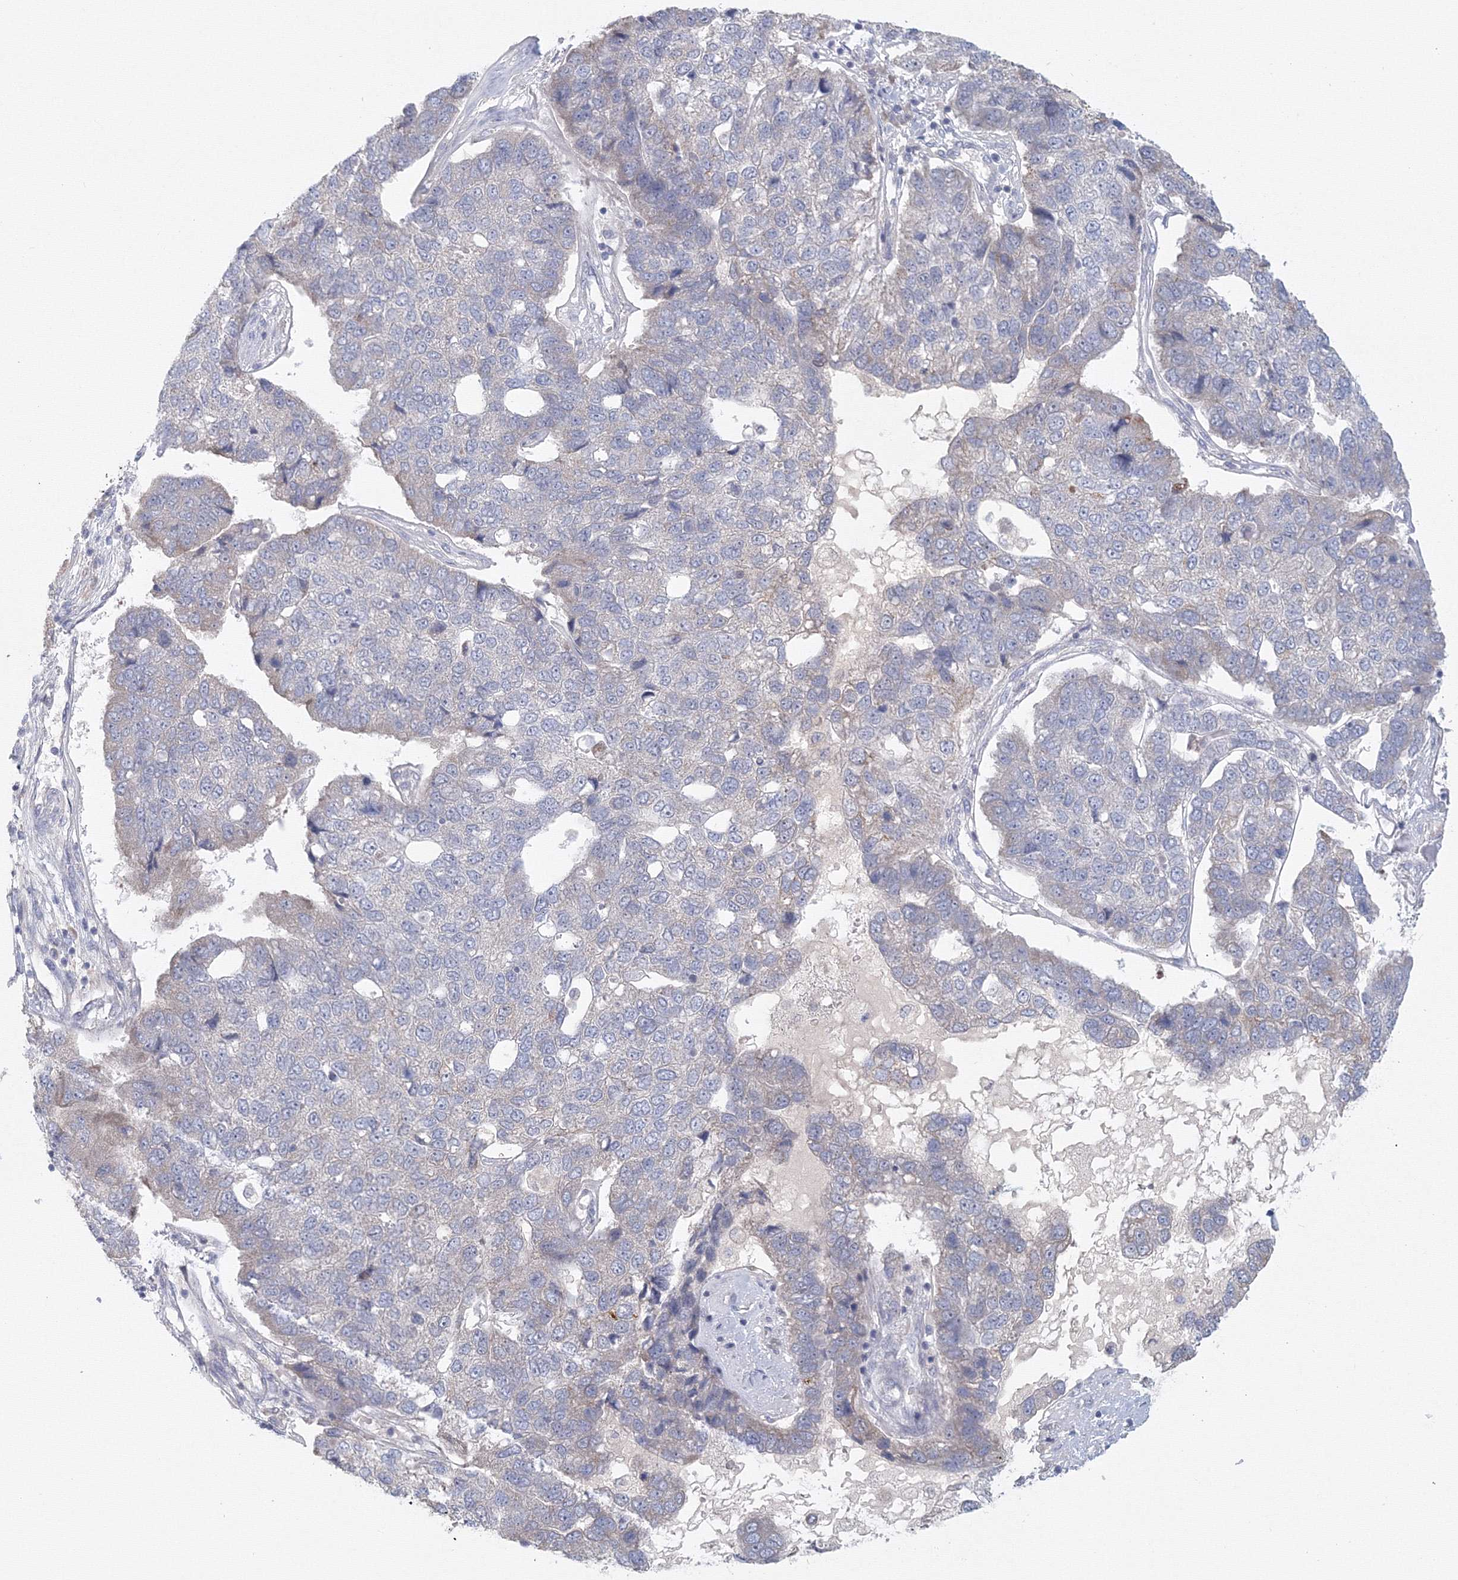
{"staining": {"intensity": "negative", "quantity": "none", "location": "none"}, "tissue": "pancreatic cancer", "cell_type": "Tumor cells", "image_type": "cancer", "snomed": [{"axis": "morphology", "description": "Adenocarcinoma, NOS"}, {"axis": "topography", "description": "Pancreas"}], "caption": "Immunohistochemistry (IHC) photomicrograph of neoplastic tissue: pancreatic cancer stained with DAB shows no significant protein expression in tumor cells. The staining is performed using DAB brown chromogen with nuclei counter-stained in using hematoxylin.", "gene": "TACC2", "patient": {"sex": "female", "age": 61}}